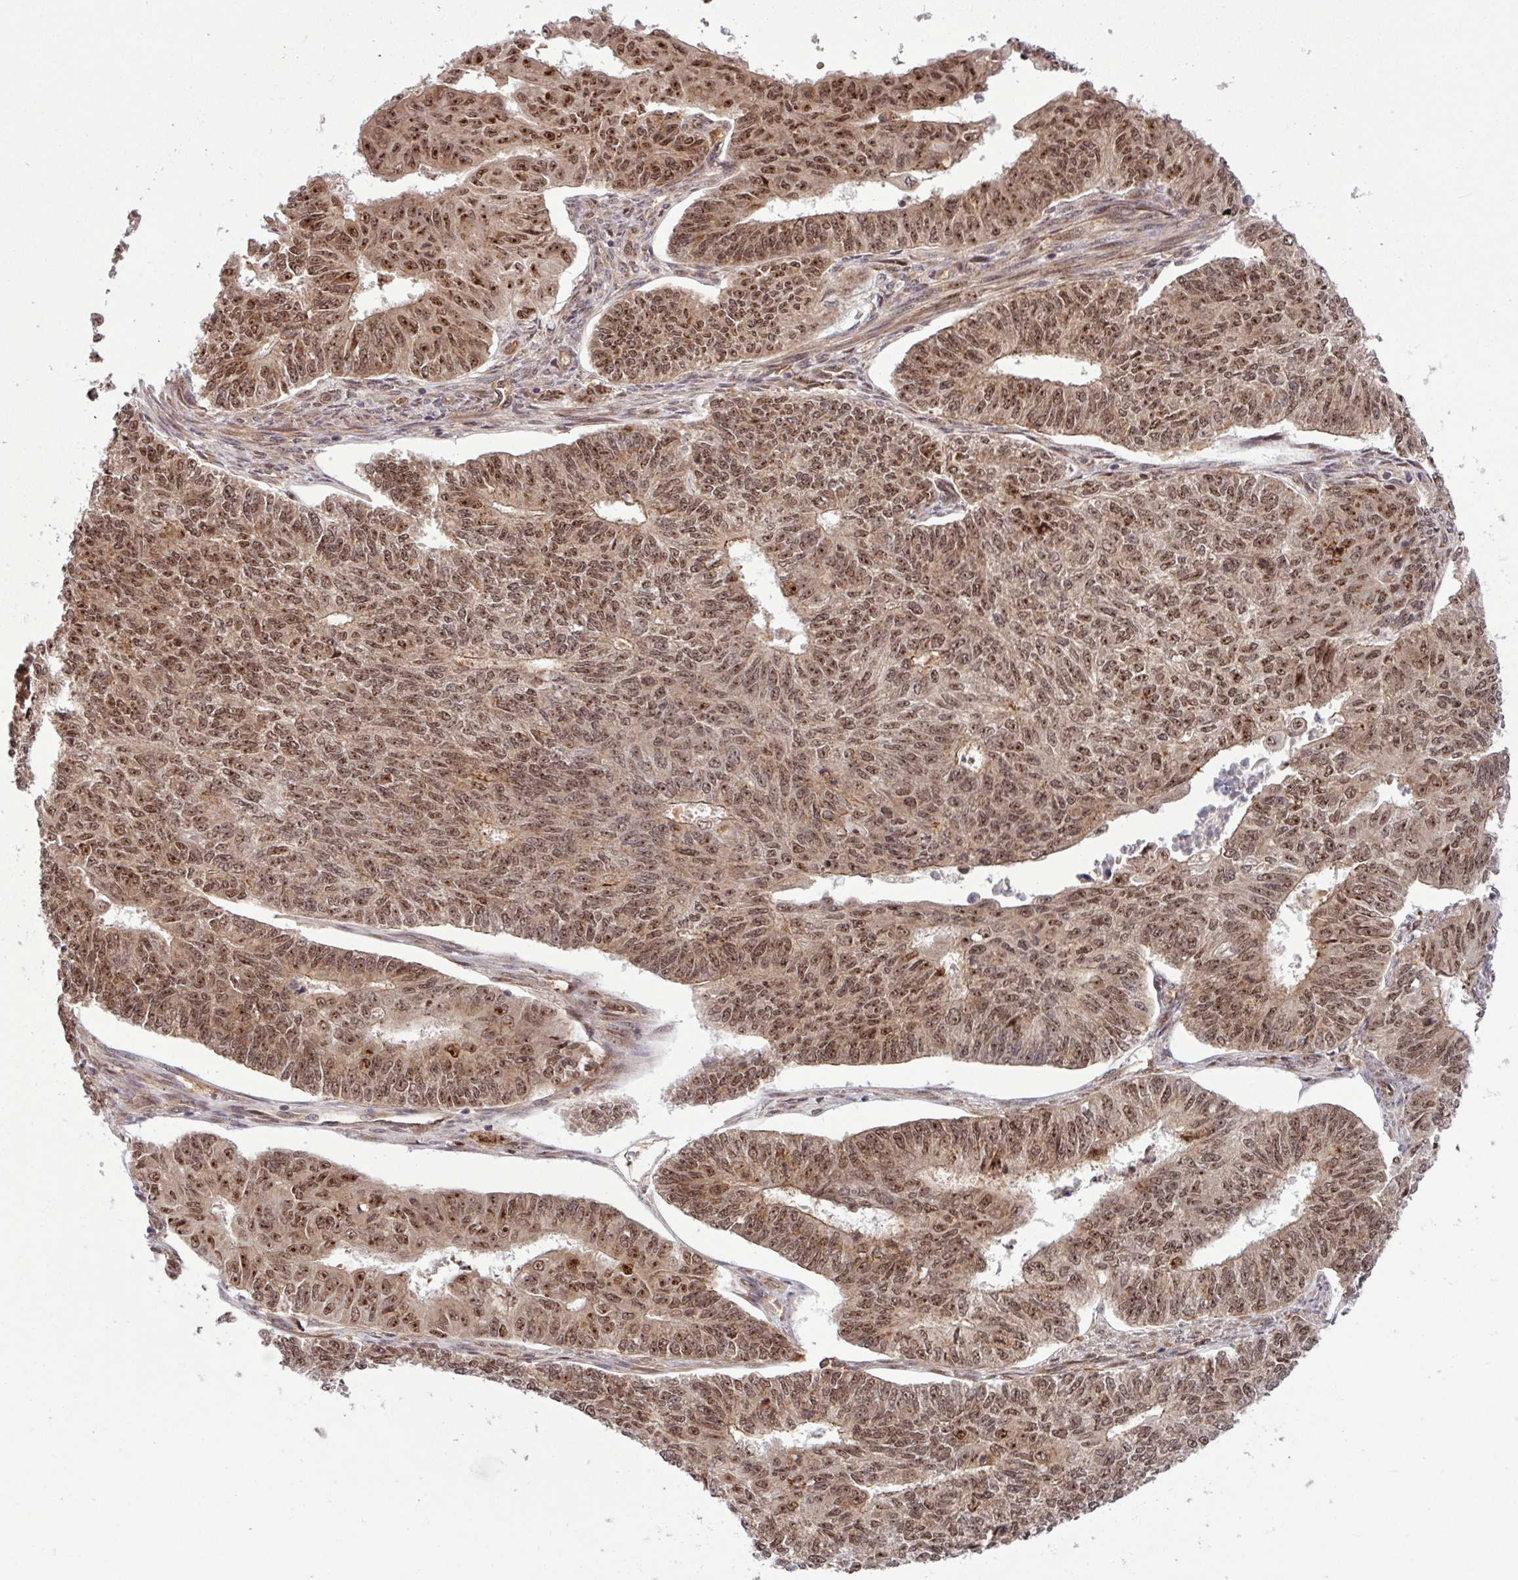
{"staining": {"intensity": "moderate", "quantity": ">75%", "location": "cytoplasmic/membranous,nuclear"}, "tissue": "endometrial cancer", "cell_type": "Tumor cells", "image_type": "cancer", "snomed": [{"axis": "morphology", "description": "Adenocarcinoma, NOS"}, {"axis": "topography", "description": "Endometrium"}], "caption": "Protein positivity by immunohistochemistry (IHC) shows moderate cytoplasmic/membranous and nuclear staining in about >75% of tumor cells in endometrial cancer (adenocarcinoma). The staining was performed using DAB to visualize the protein expression in brown, while the nuclei were stained in blue with hematoxylin (Magnification: 20x).", "gene": "C7orf50", "patient": {"sex": "female", "age": 32}}